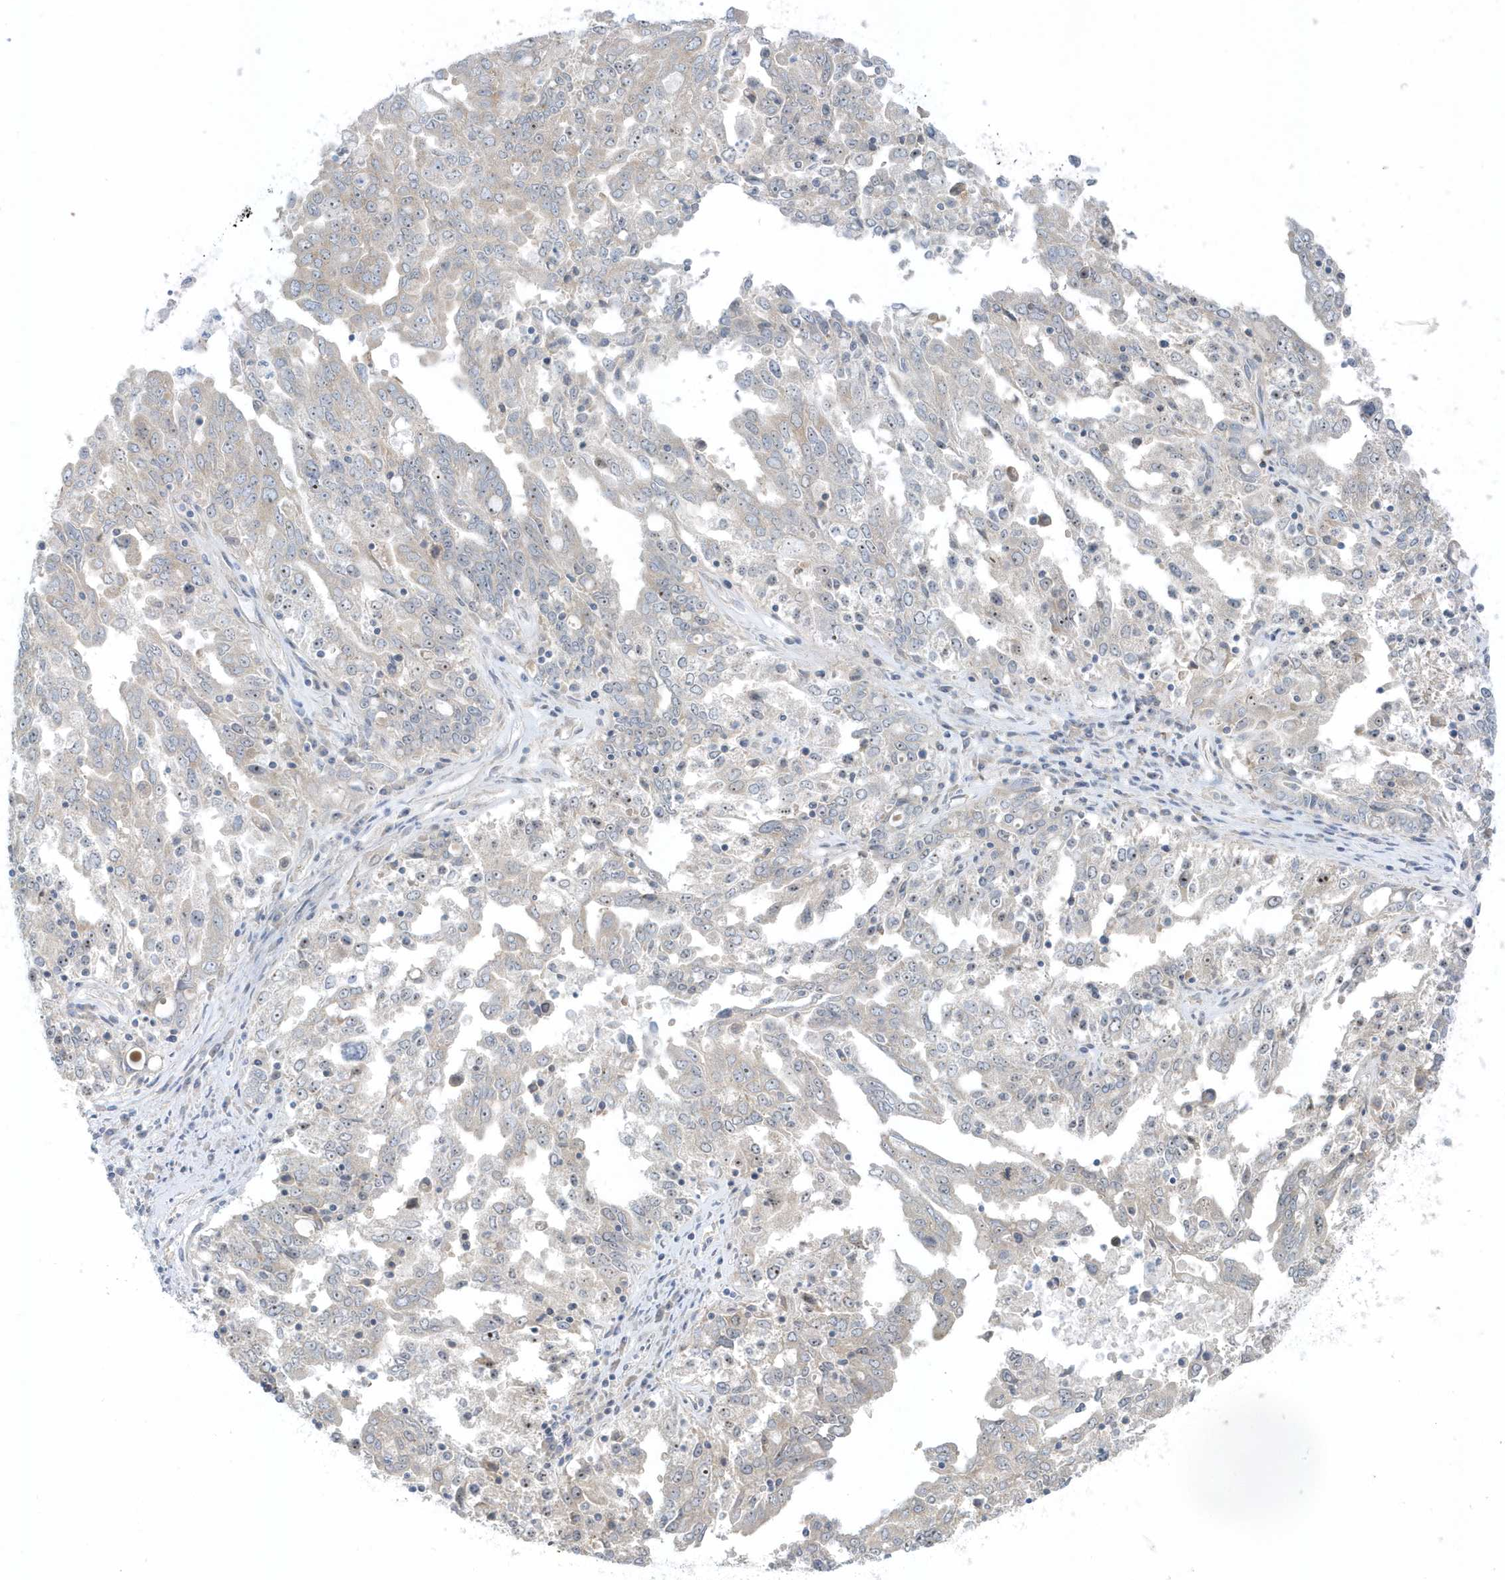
{"staining": {"intensity": "moderate", "quantity": "25%-75%", "location": "cytoplasmic/membranous"}, "tissue": "ovarian cancer", "cell_type": "Tumor cells", "image_type": "cancer", "snomed": [{"axis": "morphology", "description": "Carcinoma, endometroid"}, {"axis": "topography", "description": "Ovary"}], "caption": "Protein staining by immunohistochemistry reveals moderate cytoplasmic/membranous staining in about 25%-75% of tumor cells in ovarian cancer (endometroid carcinoma). (DAB IHC with brightfield microscopy, high magnification).", "gene": "SCN3A", "patient": {"sex": "female", "age": 62}}